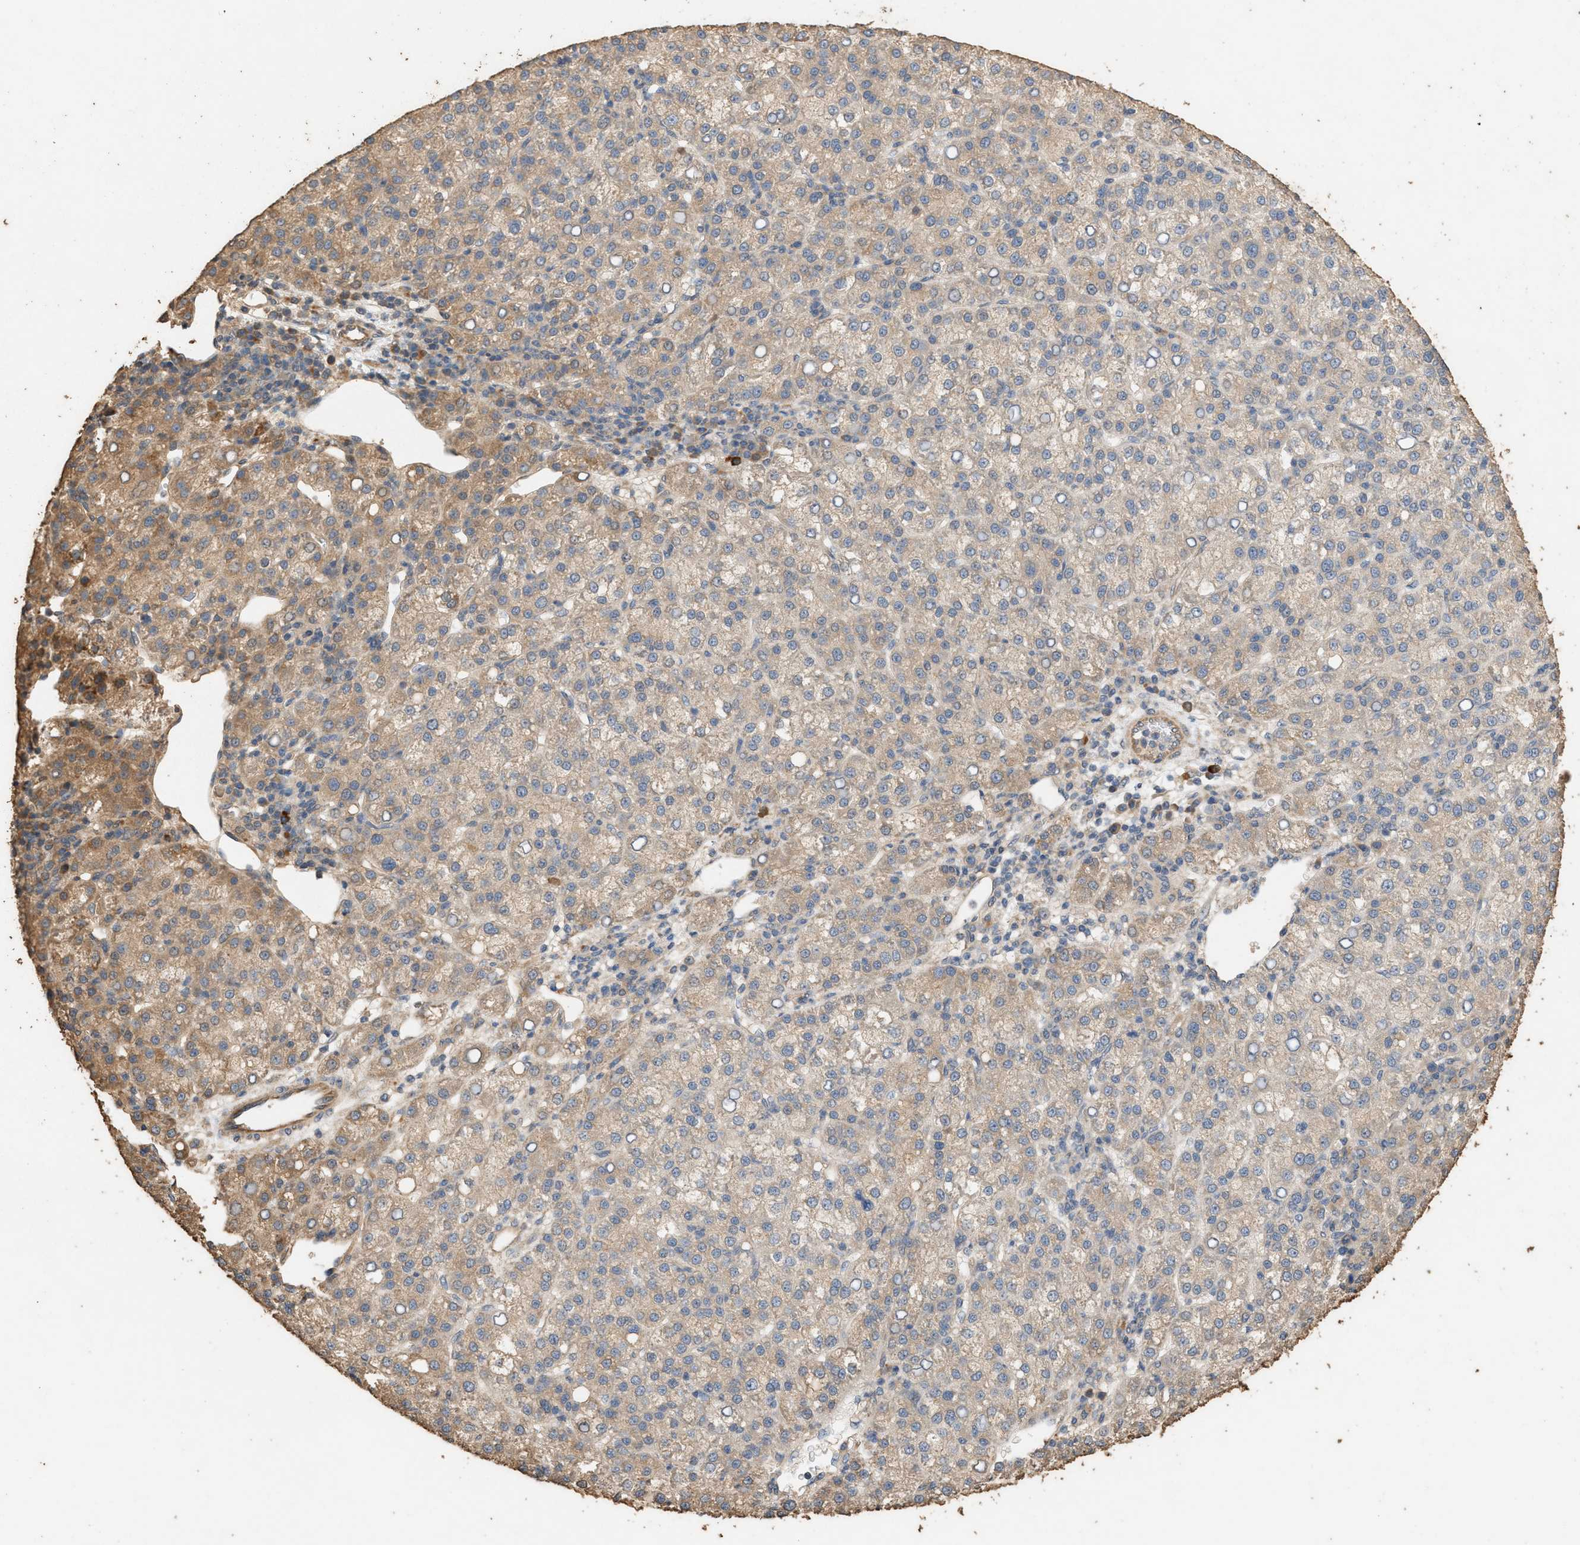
{"staining": {"intensity": "moderate", "quantity": "<25%", "location": "cytoplasmic/membranous"}, "tissue": "liver cancer", "cell_type": "Tumor cells", "image_type": "cancer", "snomed": [{"axis": "morphology", "description": "Carcinoma, Hepatocellular, NOS"}, {"axis": "topography", "description": "Liver"}], "caption": "Human liver cancer stained for a protein (brown) shows moderate cytoplasmic/membranous positive staining in approximately <25% of tumor cells.", "gene": "DCAF7", "patient": {"sex": "female", "age": 58}}